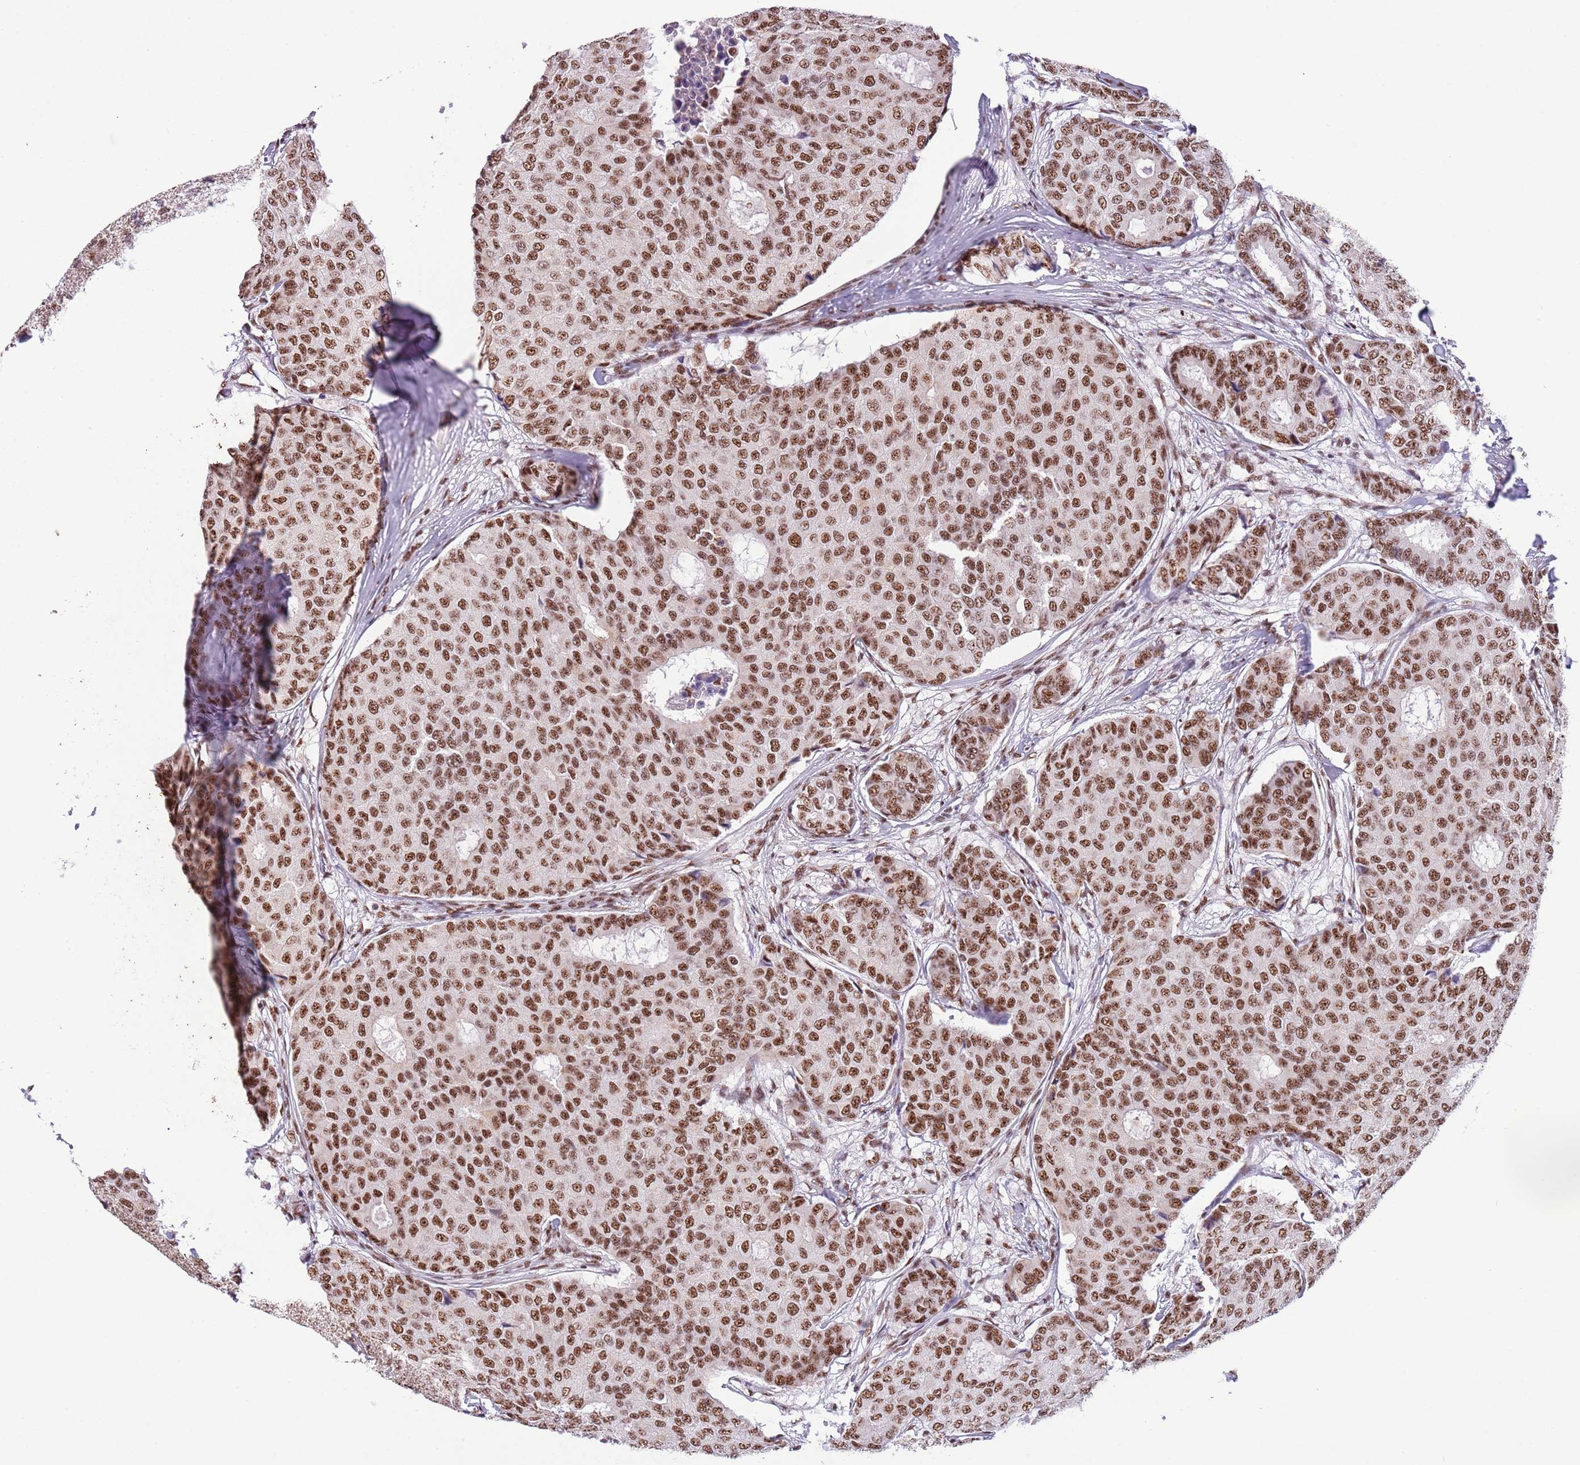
{"staining": {"intensity": "strong", "quantity": ">75%", "location": "nuclear"}, "tissue": "breast cancer", "cell_type": "Tumor cells", "image_type": "cancer", "snomed": [{"axis": "morphology", "description": "Duct carcinoma"}, {"axis": "topography", "description": "Breast"}], "caption": "A high amount of strong nuclear expression is present in about >75% of tumor cells in breast cancer (invasive ductal carcinoma) tissue.", "gene": "SF3A2", "patient": {"sex": "female", "age": 75}}